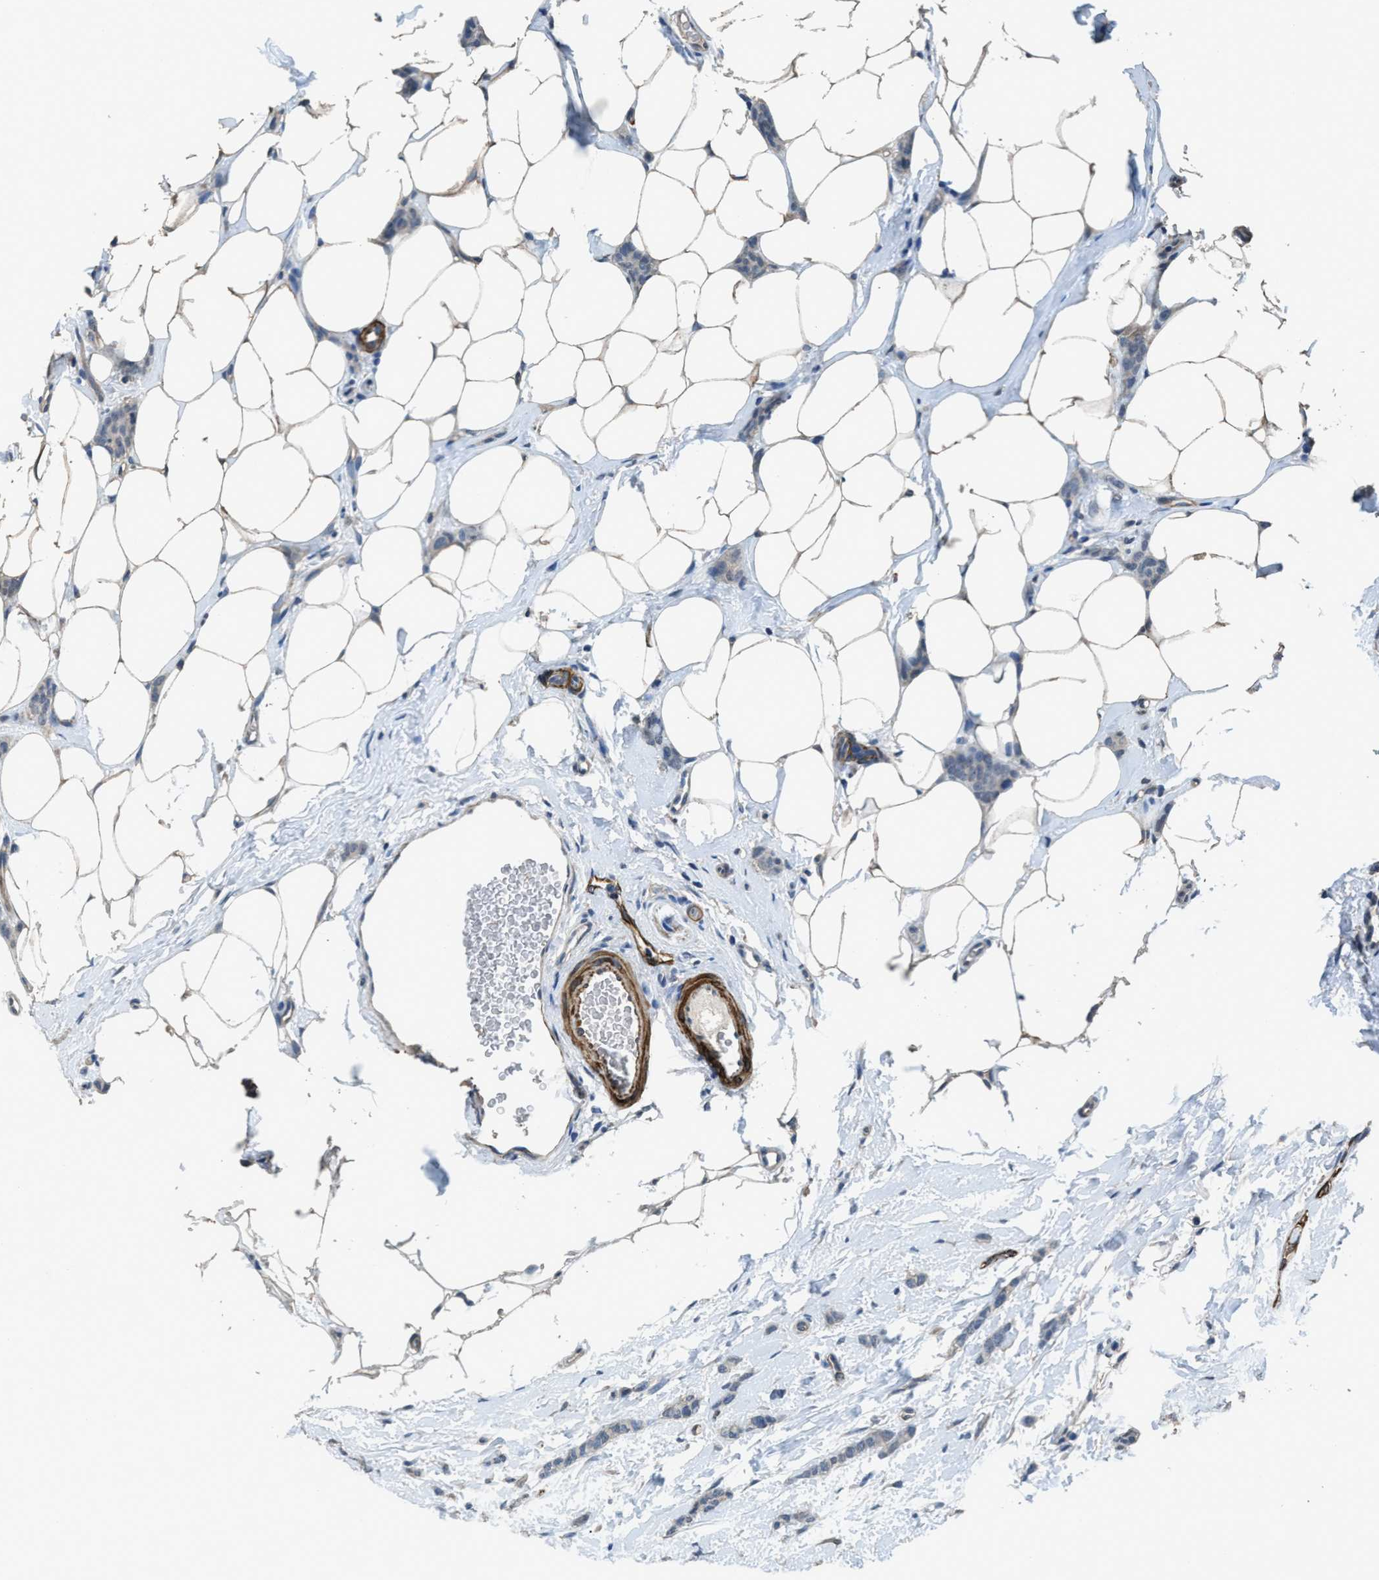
{"staining": {"intensity": "negative", "quantity": "none", "location": "none"}, "tissue": "breast cancer", "cell_type": "Tumor cells", "image_type": "cancer", "snomed": [{"axis": "morphology", "description": "Lobular carcinoma"}, {"axis": "topography", "description": "Skin"}, {"axis": "topography", "description": "Breast"}], "caption": "Immunohistochemistry histopathology image of human lobular carcinoma (breast) stained for a protein (brown), which reveals no positivity in tumor cells.", "gene": "SYNM", "patient": {"sex": "female", "age": 46}}